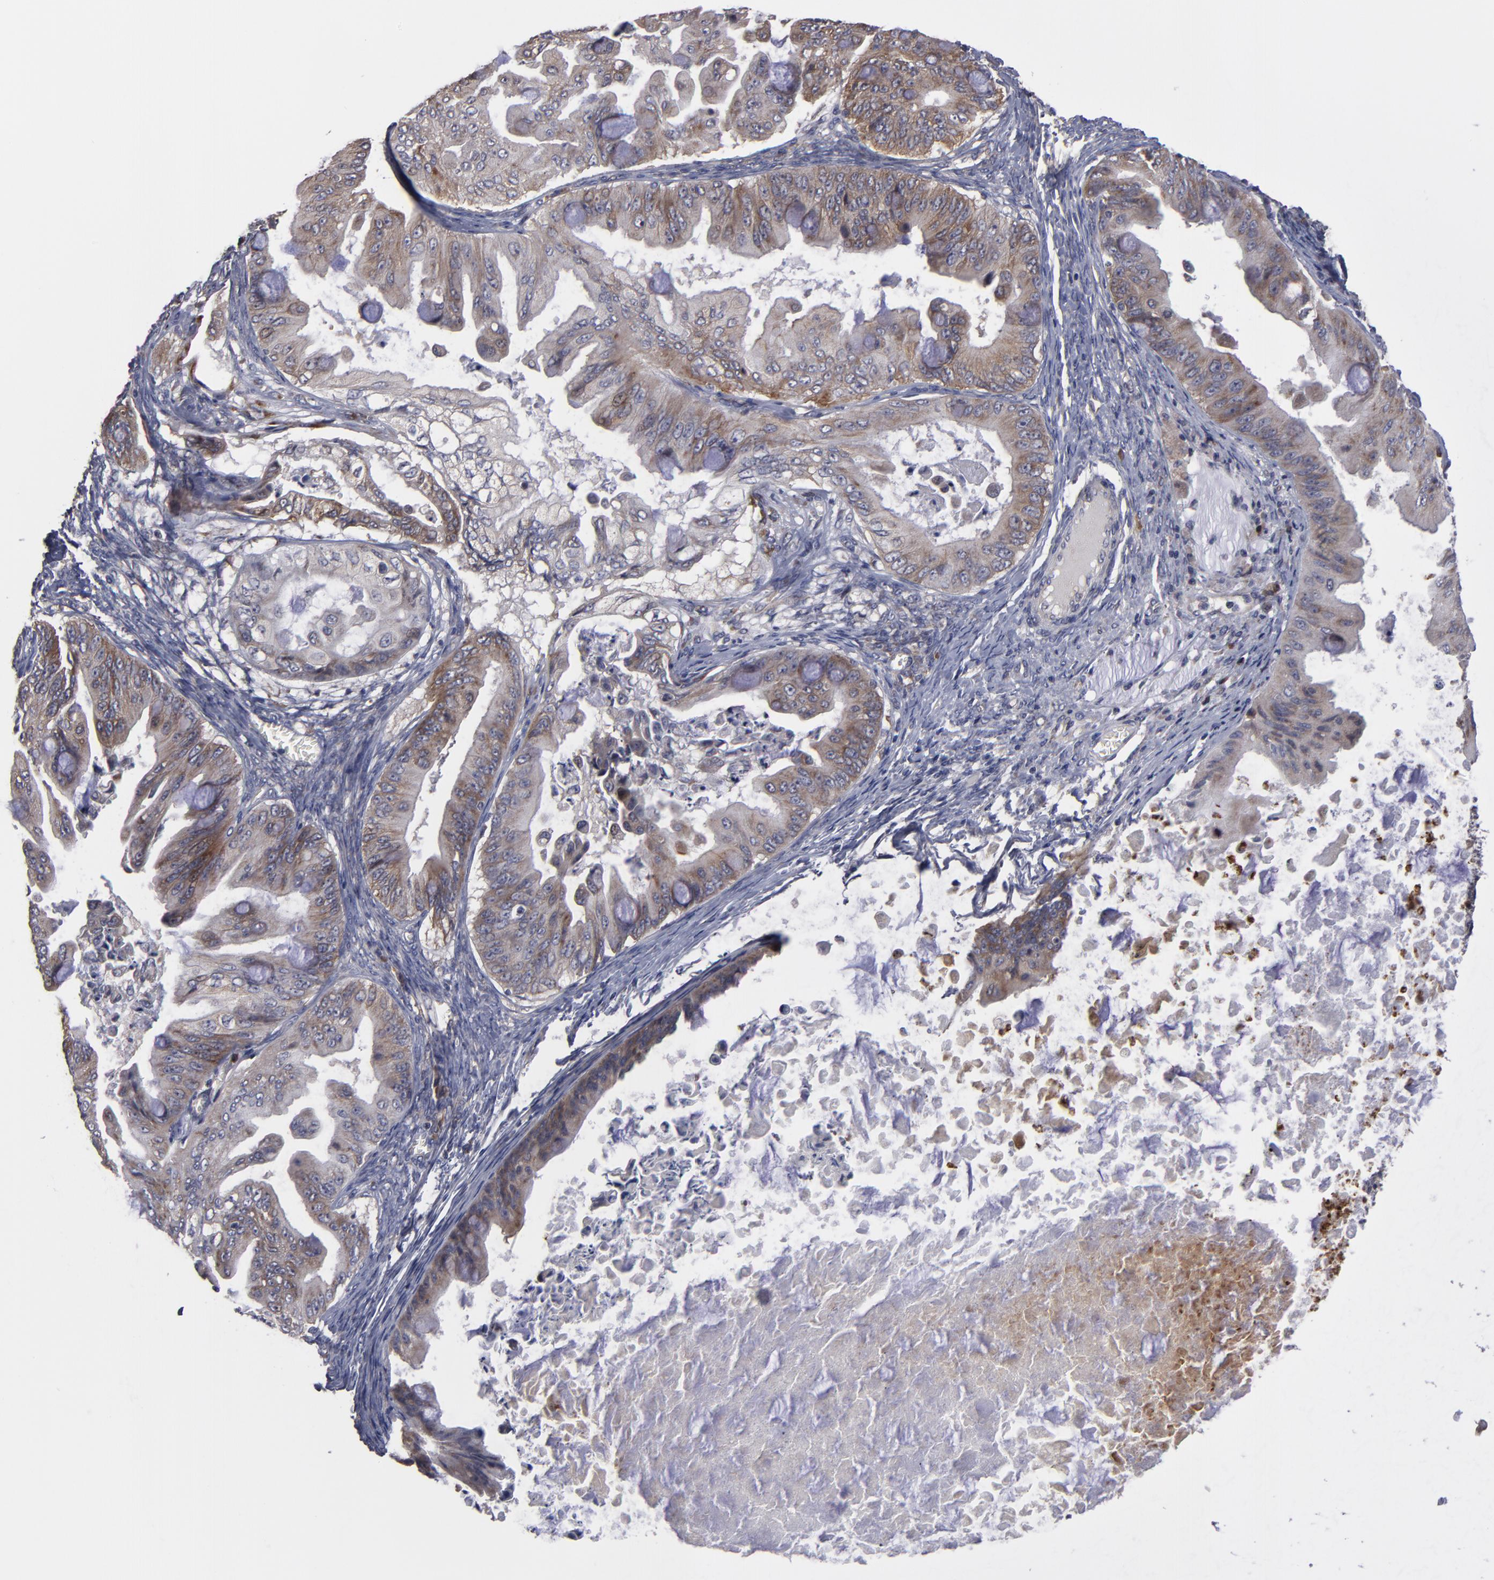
{"staining": {"intensity": "moderate", "quantity": ">75%", "location": "cytoplasmic/membranous"}, "tissue": "ovarian cancer", "cell_type": "Tumor cells", "image_type": "cancer", "snomed": [{"axis": "morphology", "description": "Cystadenocarcinoma, mucinous, NOS"}, {"axis": "topography", "description": "Ovary"}], "caption": "The histopathology image reveals staining of ovarian mucinous cystadenocarcinoma, revealing moderate cytoplasmic/membranous protein positivity (brown color) within tumor cells. The staining was performed using DAB (3,3'-diaminobenzidine), with brown indicating positive protein expression. Nuclei are stained blue with hematoxylin.", "gene": "SND1", "patient": {"sex": "female", "age": 37}}